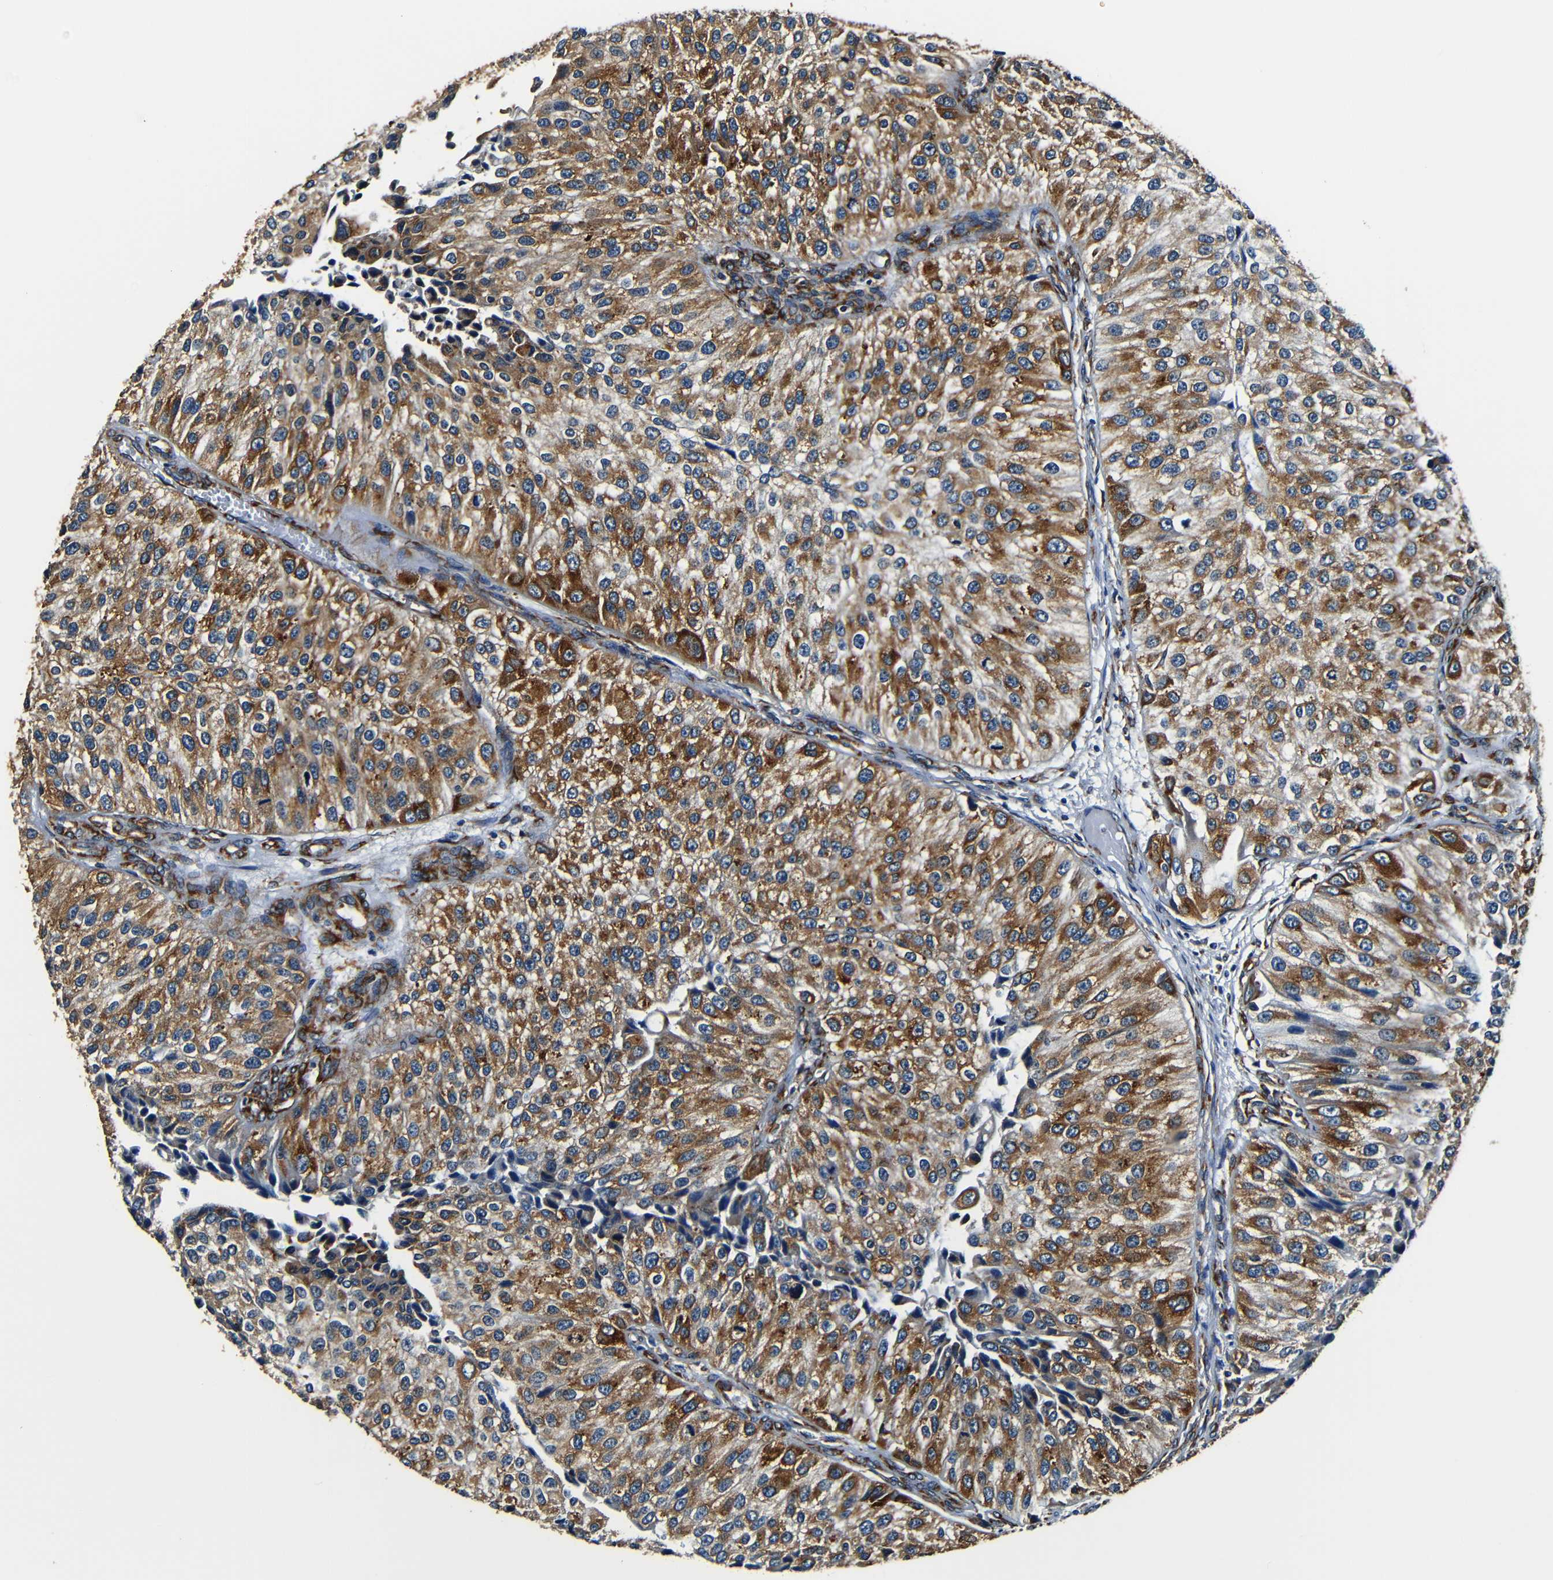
{"staining": {"intensity": "moderate", "quantity": ">75%", "location": "cytoplasmic/membranous"}, "tissue": "urothelial cancer", "cell_type": "Tumor cells", "image_type": "cancer", "snomed": [{"axis": "morphology", "description": "Urothelial carcinoma, High grade"}, {"axis": "topography", "description": "Kidney"}, {"axis": "topography", "description": "Urinary bladder"}], "caption": "A high-resolution histopathology image shows immunohistochemistry (IHC) staining of high-grade urothelial carcinoma, which demonstrates moderate cytoplasmic/membranous staining in about >75% of tumor cells. Immunohistochemistry (ihc) stains the protein of interest in brown and the nuclei are stained blue.", "gene": "RRBP1", "patient": {"sex": "male", "age": 77}}